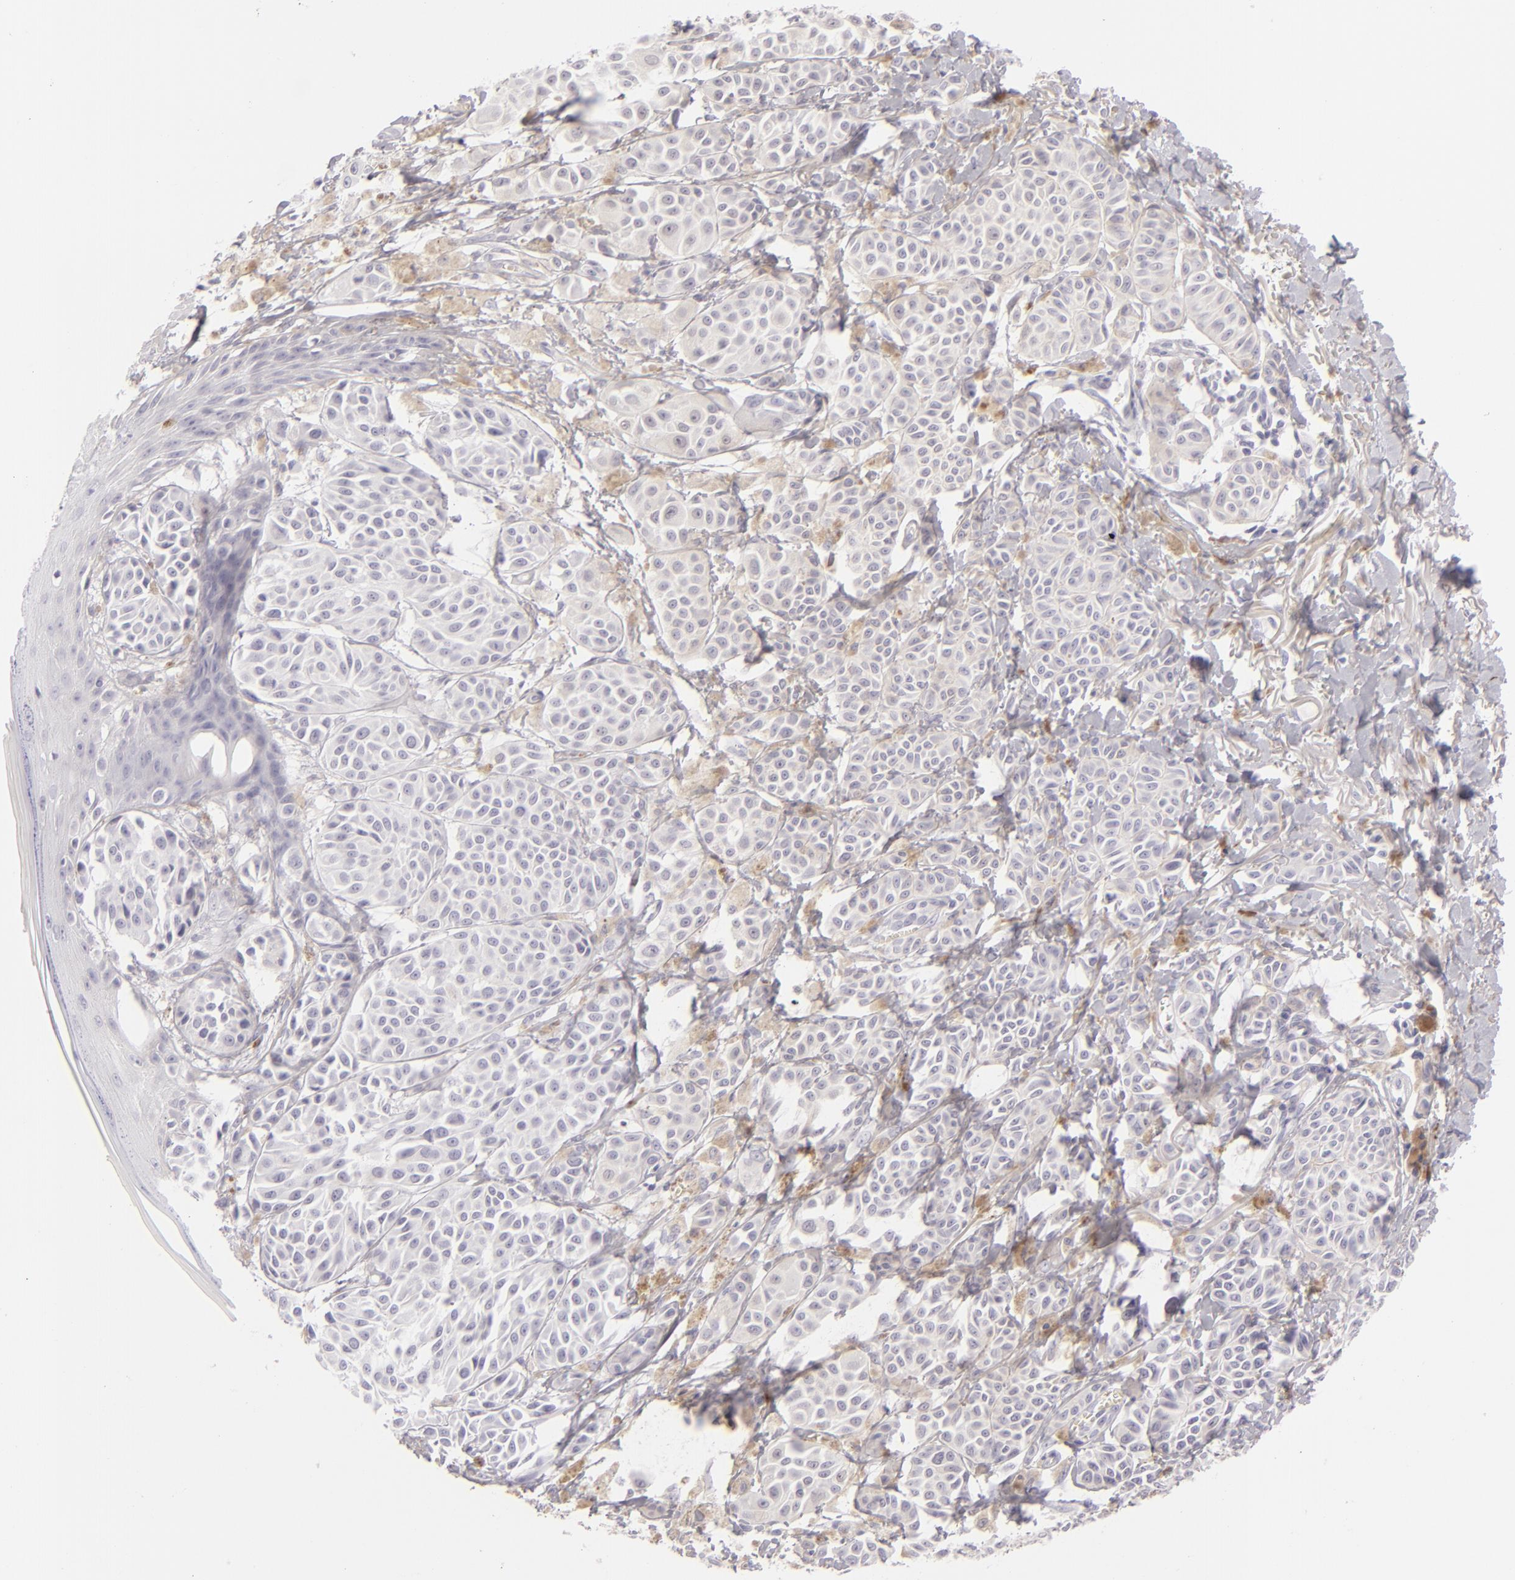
{"staining": {"intensity": "negative", "quantity": "none", "location": "none"}, "tissue": "melanoma", "cell_type": "Tumor cells", "image_type": "cancer", "snomed": [{"axis": "morphology", "description": "Malignant melanoma, NOS"}, {"axis": "topography", "description": "Skin"}], "caption": "High magnification brightfield microscopy of malignant melanoma stained with DAB (3,3'-diaminobenzidine) (brown) and counterstained with hematoxylin (blue): tumor cells show no significant expression.", "gene": "CDX2", "patient": {"sex": "male", "age": 76}}